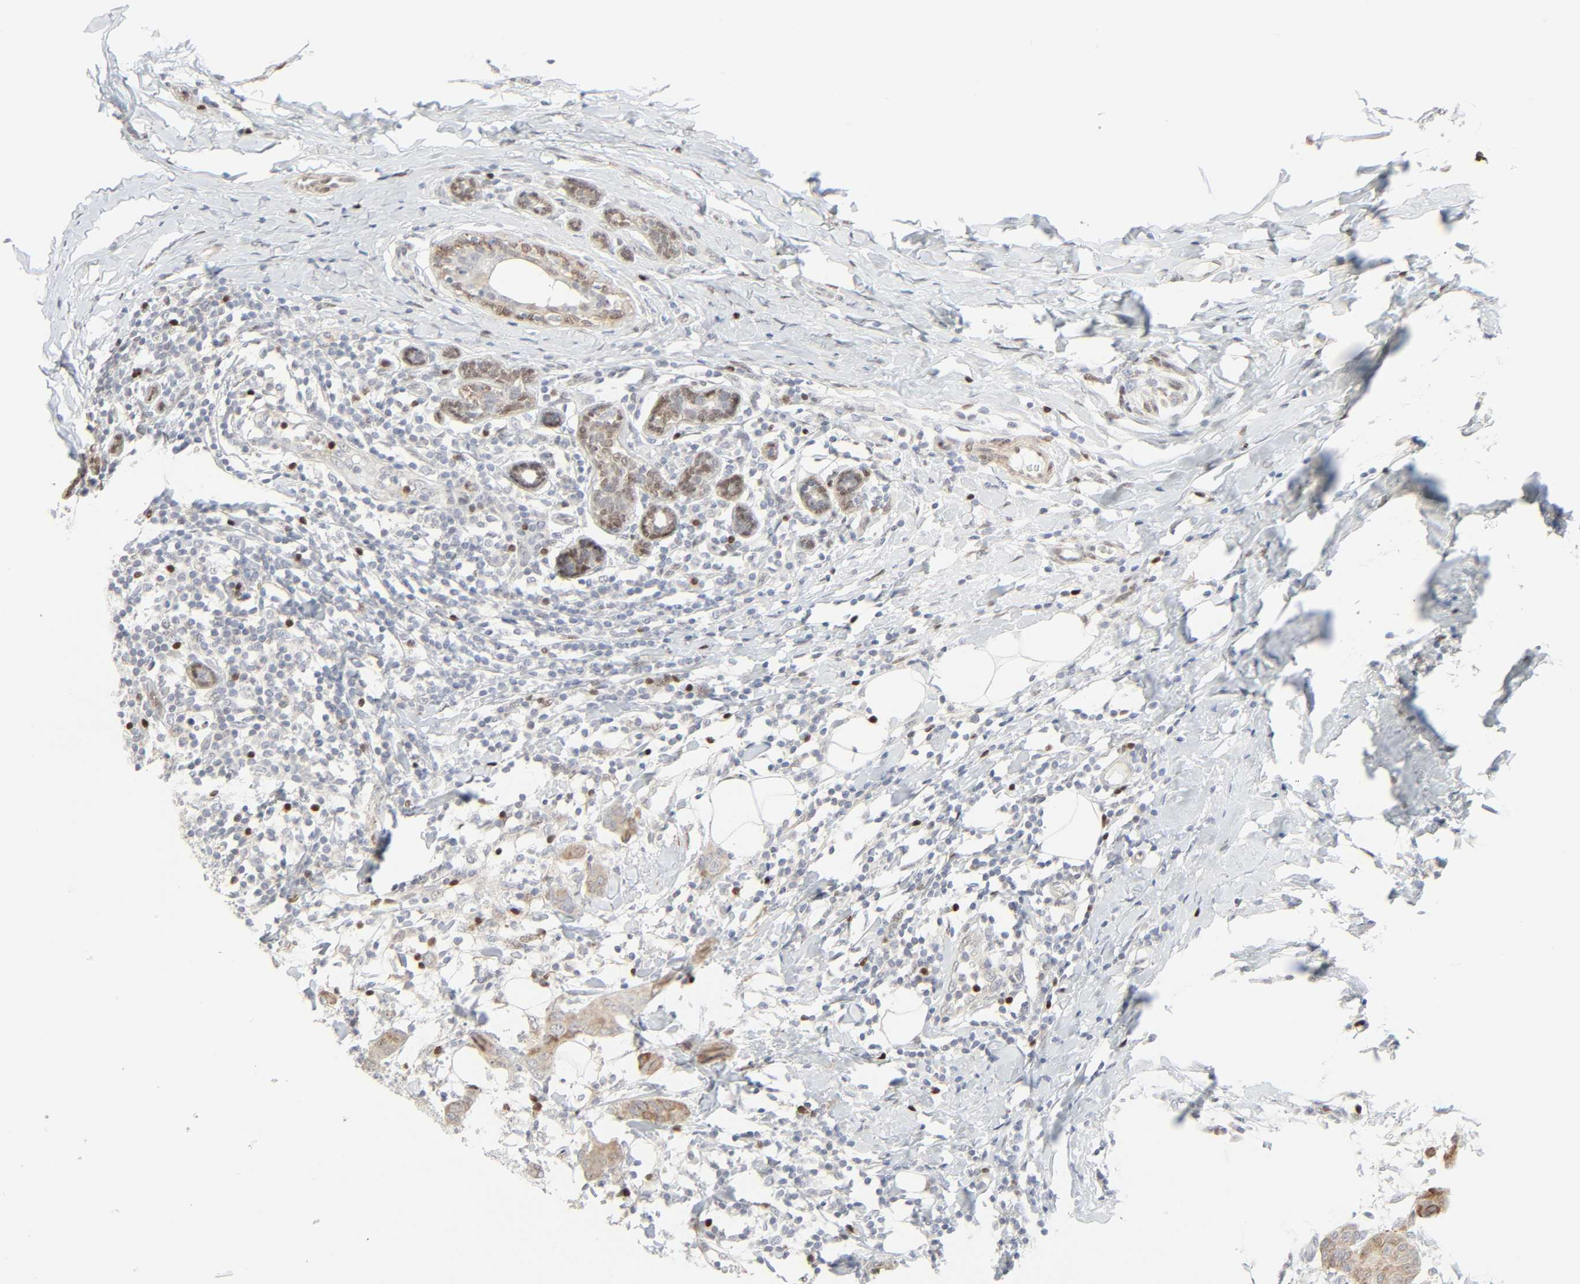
{"staining": {"intensity": "moderate", "quantity": ">75%", "location": "cytoplasmic/membranous"}, "tissue": "breast cancer", "cell_type": "Tumor cells", "image_type": "cancer", "snomed": [{"axis": "morphology", "description": "Duct carcinoma"}, {"axis": "topography", "description": "Breast"}], "caption": "IHC (DAB (3,3'-diaminobenzidine)) staining of breast invasive ductal carcinoma reveals moderate cytoplasmic/membranous protein positivity in approximately >75% of tumor cells.", "gene": "ZBTB16", "patient": {"sex": "female", "age": 40}}